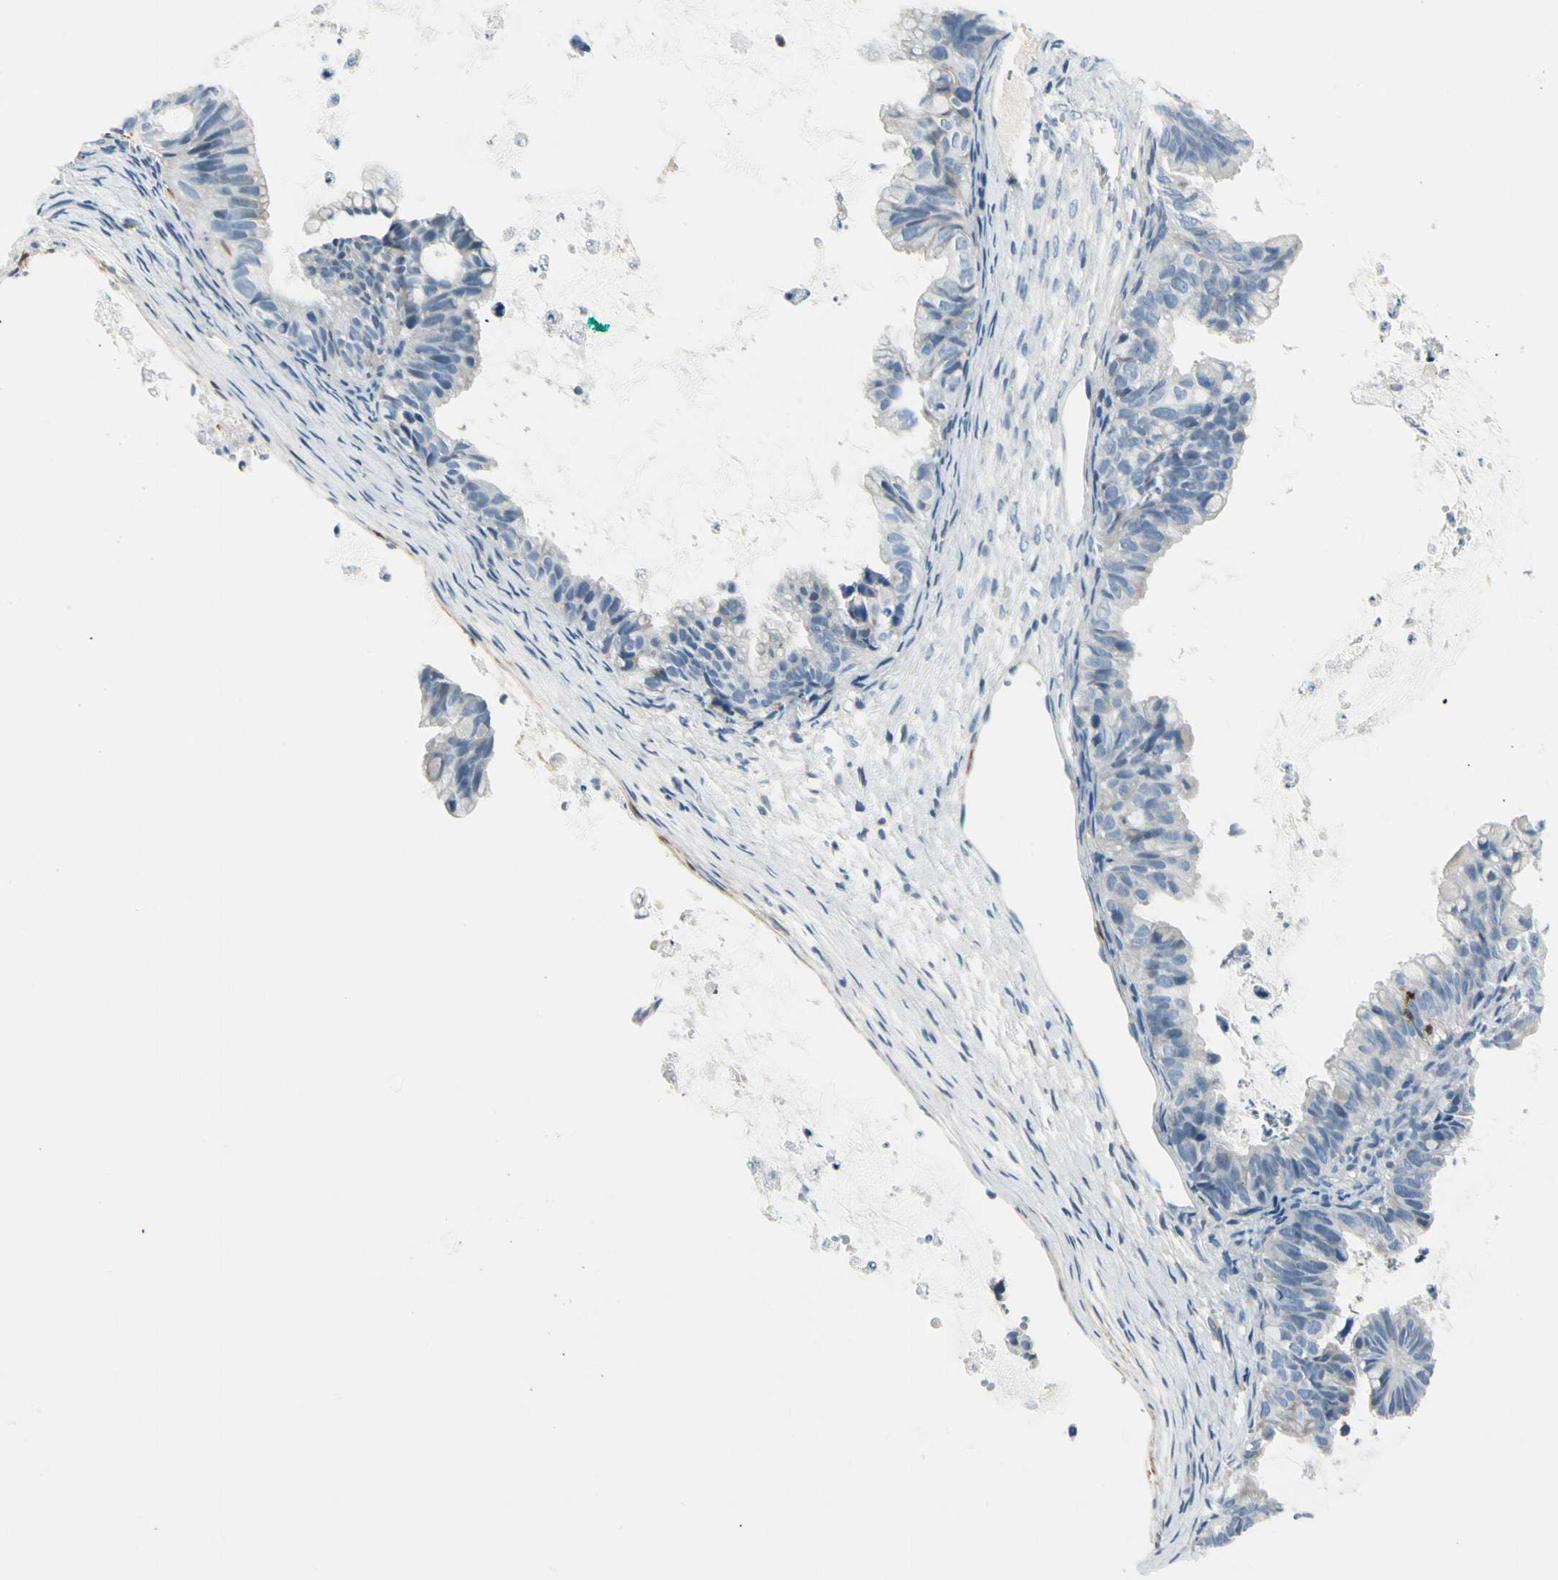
{"staining": {"intensity": "negative", "quantity": "none", "location": "none"}, "tissue": "ovarian cancer", "cell_type": "Tumor cells", "image_type": "cancer", "snomed": [{"axis": "morphology", "description": "Cystadenocarcinoma, mucinous, NOS"}, {"axis": "topography", "description": "Ovary"}], "caption": "Ovarian cancer was stained to show a protein in brown. There is no significant positivity in tumor cells.", "gene": "TRAF1", "patient": {"sex": "female", "age": 36}}